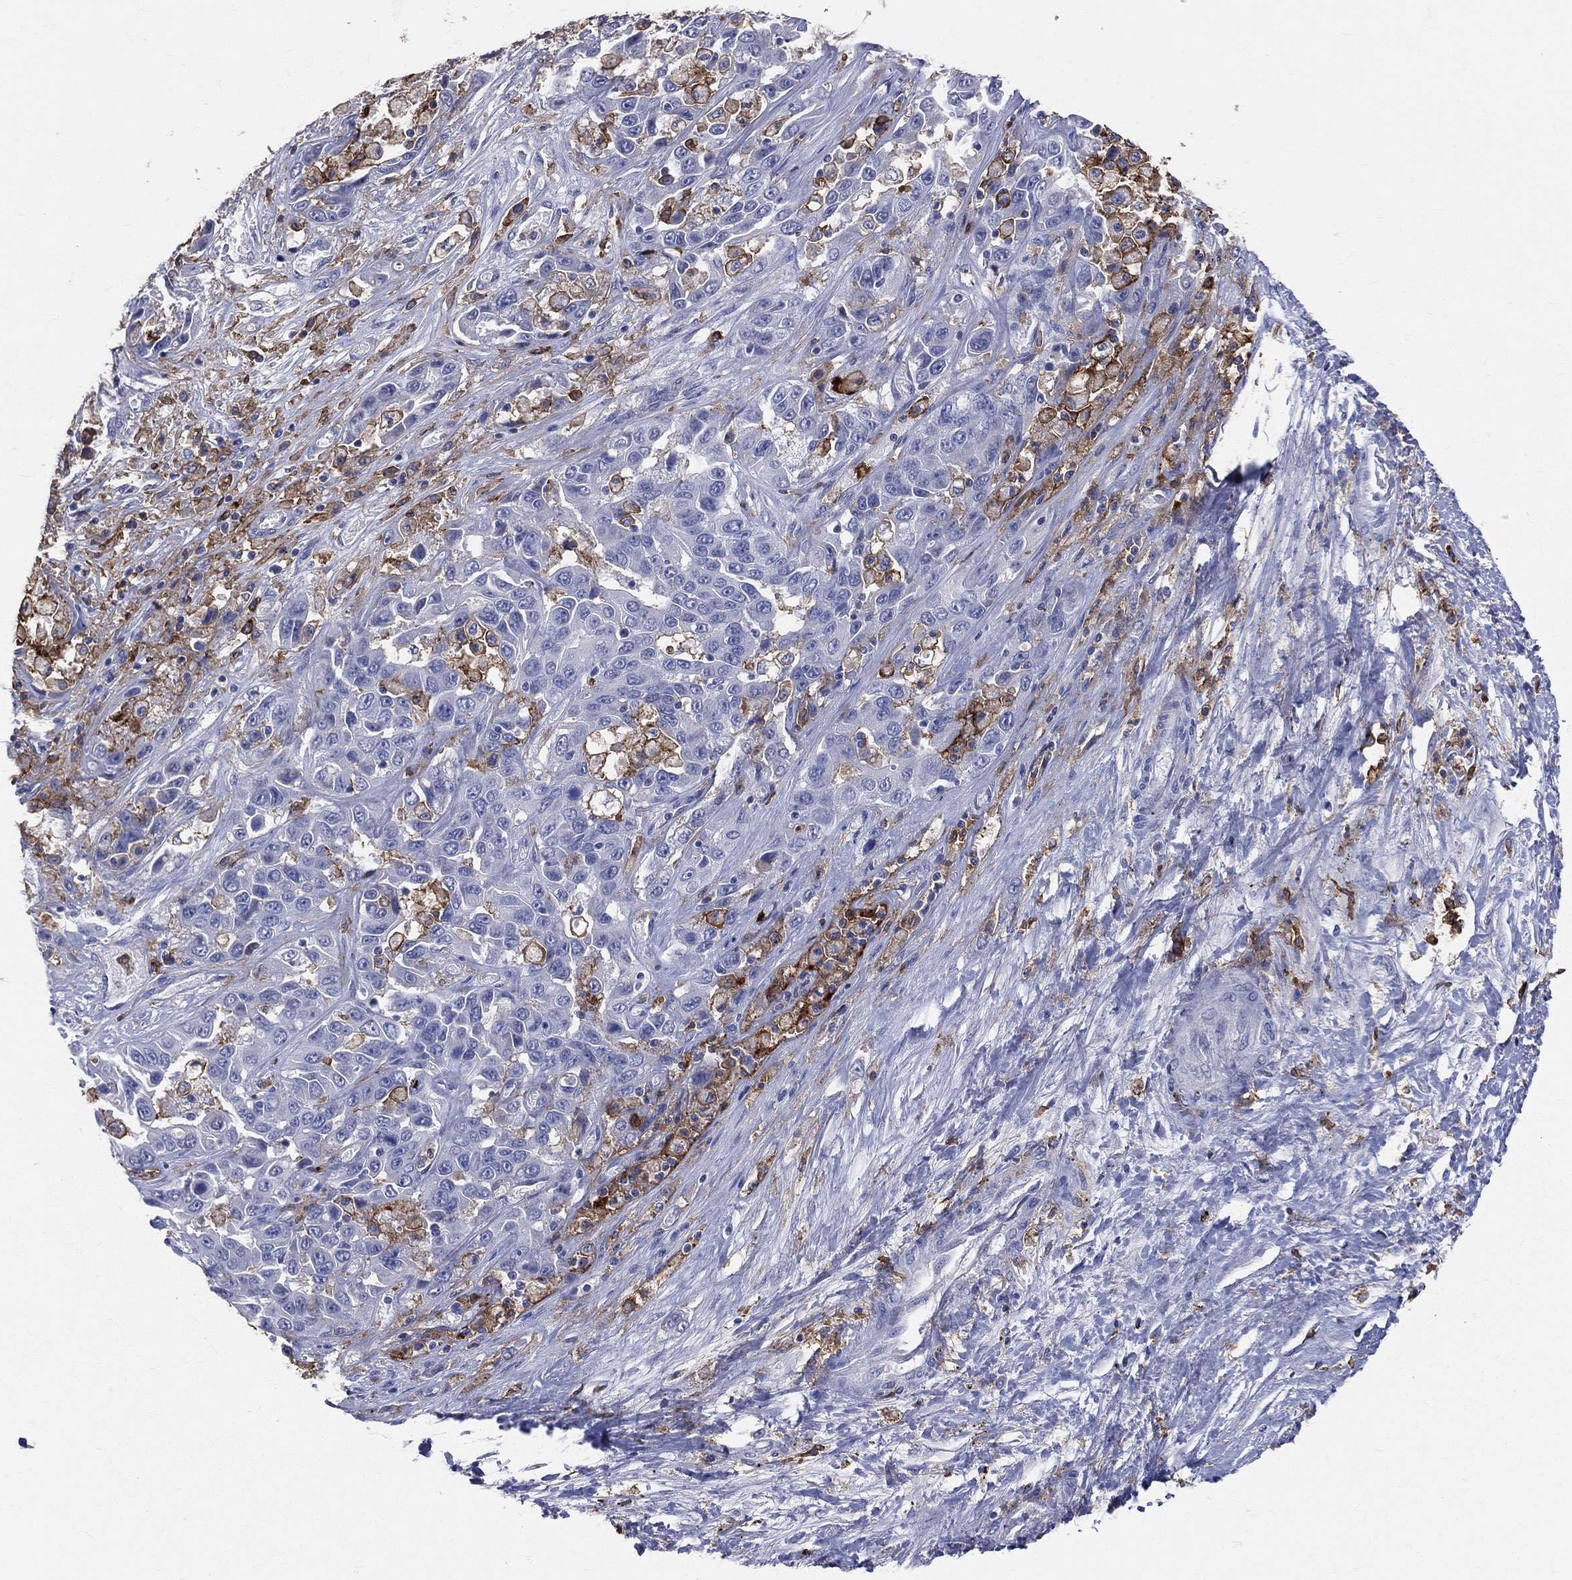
{"staining": {"intensity": "negative", "quantity": "none", "location": "none"}, "tissue": "liver cancer", "cell_type": "Tumor cells", "image_type": "cancer", "snomed": [{"axis": "morphology", "description": "Cholangiocarcinoma"}, {"axis": "topography", "description": "Liver"}], "caption": "Tumor cells show no significant expression in liver cholangiocarcinoma.", "gene": "CD33", "patient": {"sex": "female", "age": 52}}